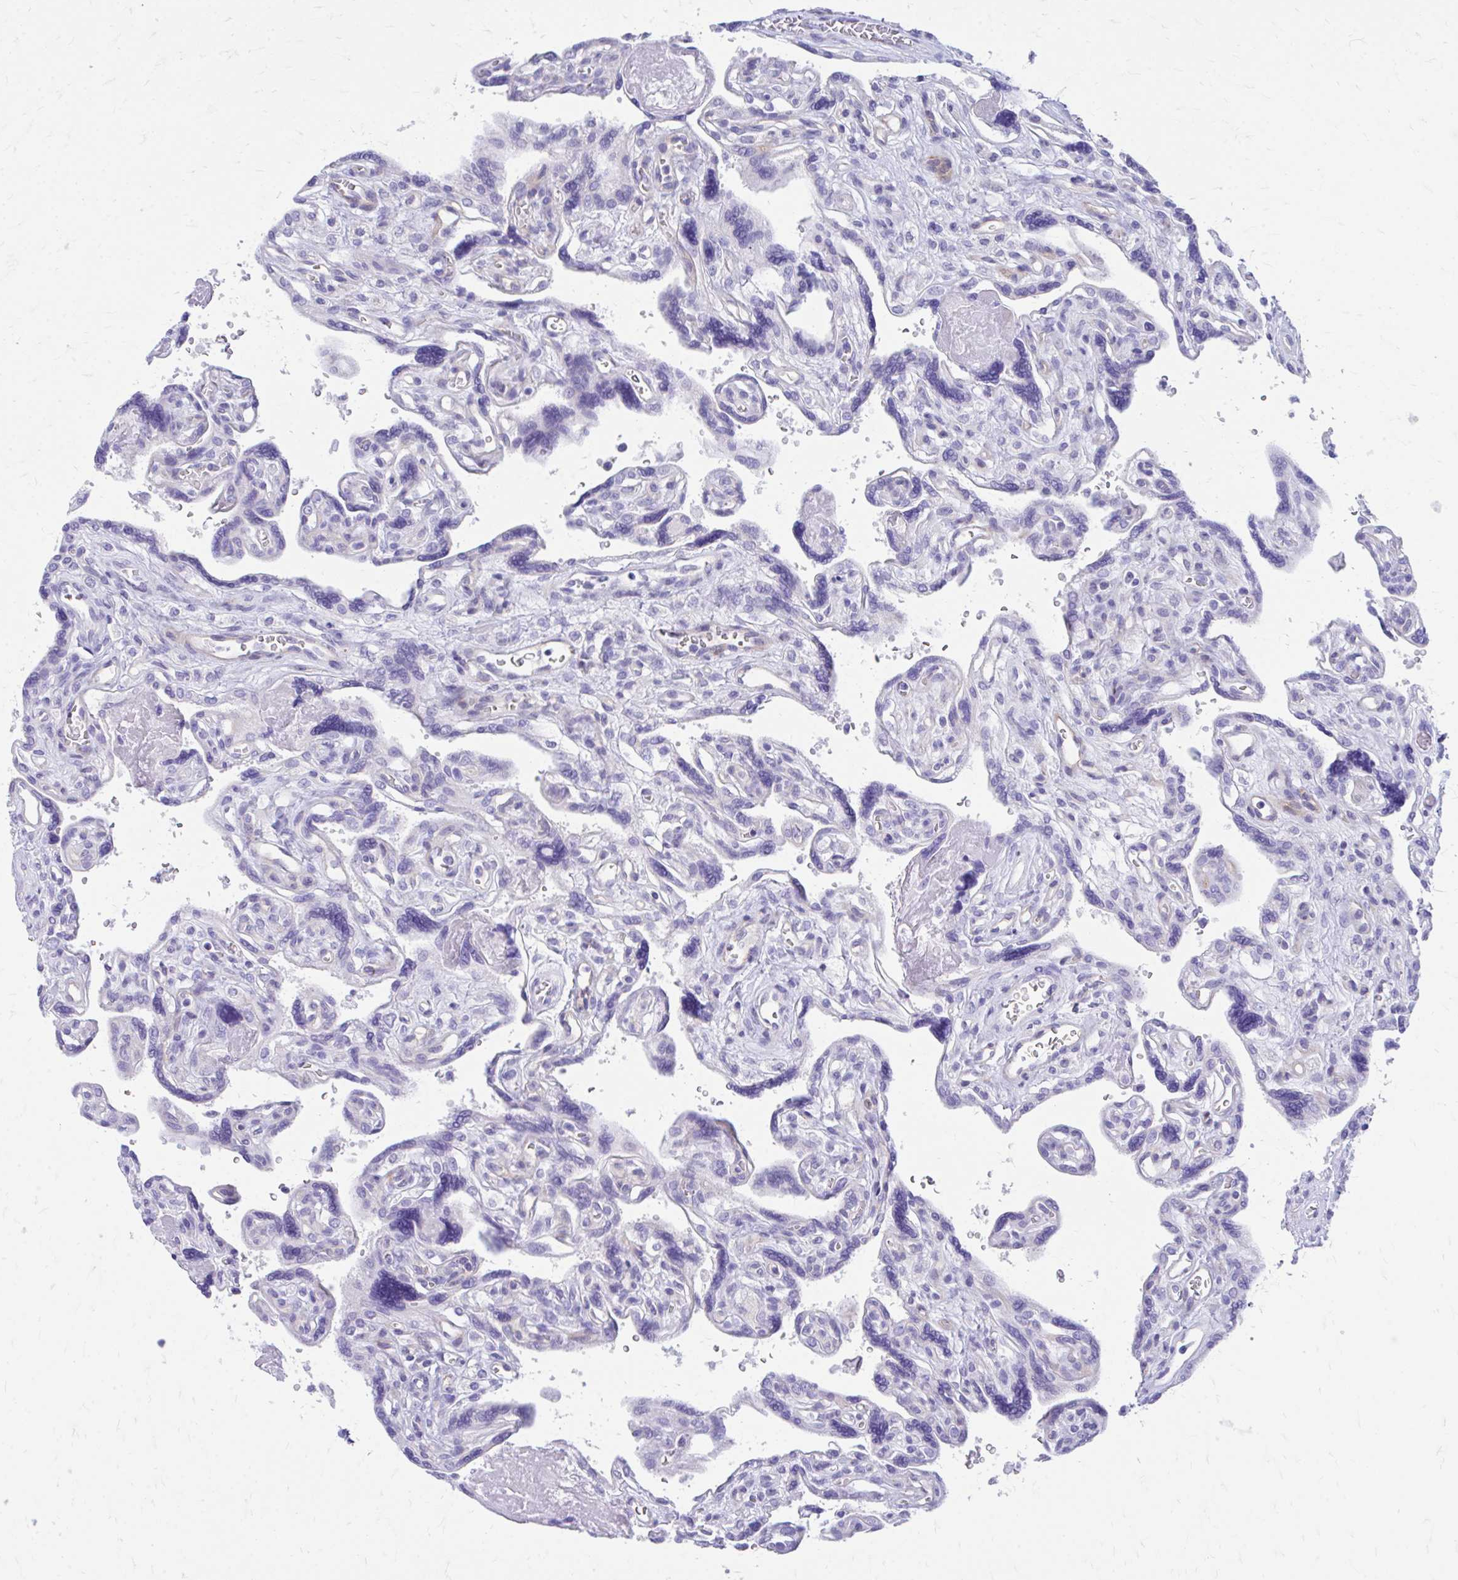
{"staining": {"intensity": "negative", "quantity": "none", "location": "none"}, "tissue": "placenta", "cell_type": "Trophoblastic cells", "image_type": "normal", "snomed": [{"axis": "morphology", "description": "Normal tissue, NOS"}, {"axis": "topography", "description": "Placenta"}], "caption": "Protein analysis of benign placenta reveals no significant staining in trophoblastic cells.", "gene": "ENSG00000285953", "patient": {"sex": "female", "age": 39}}